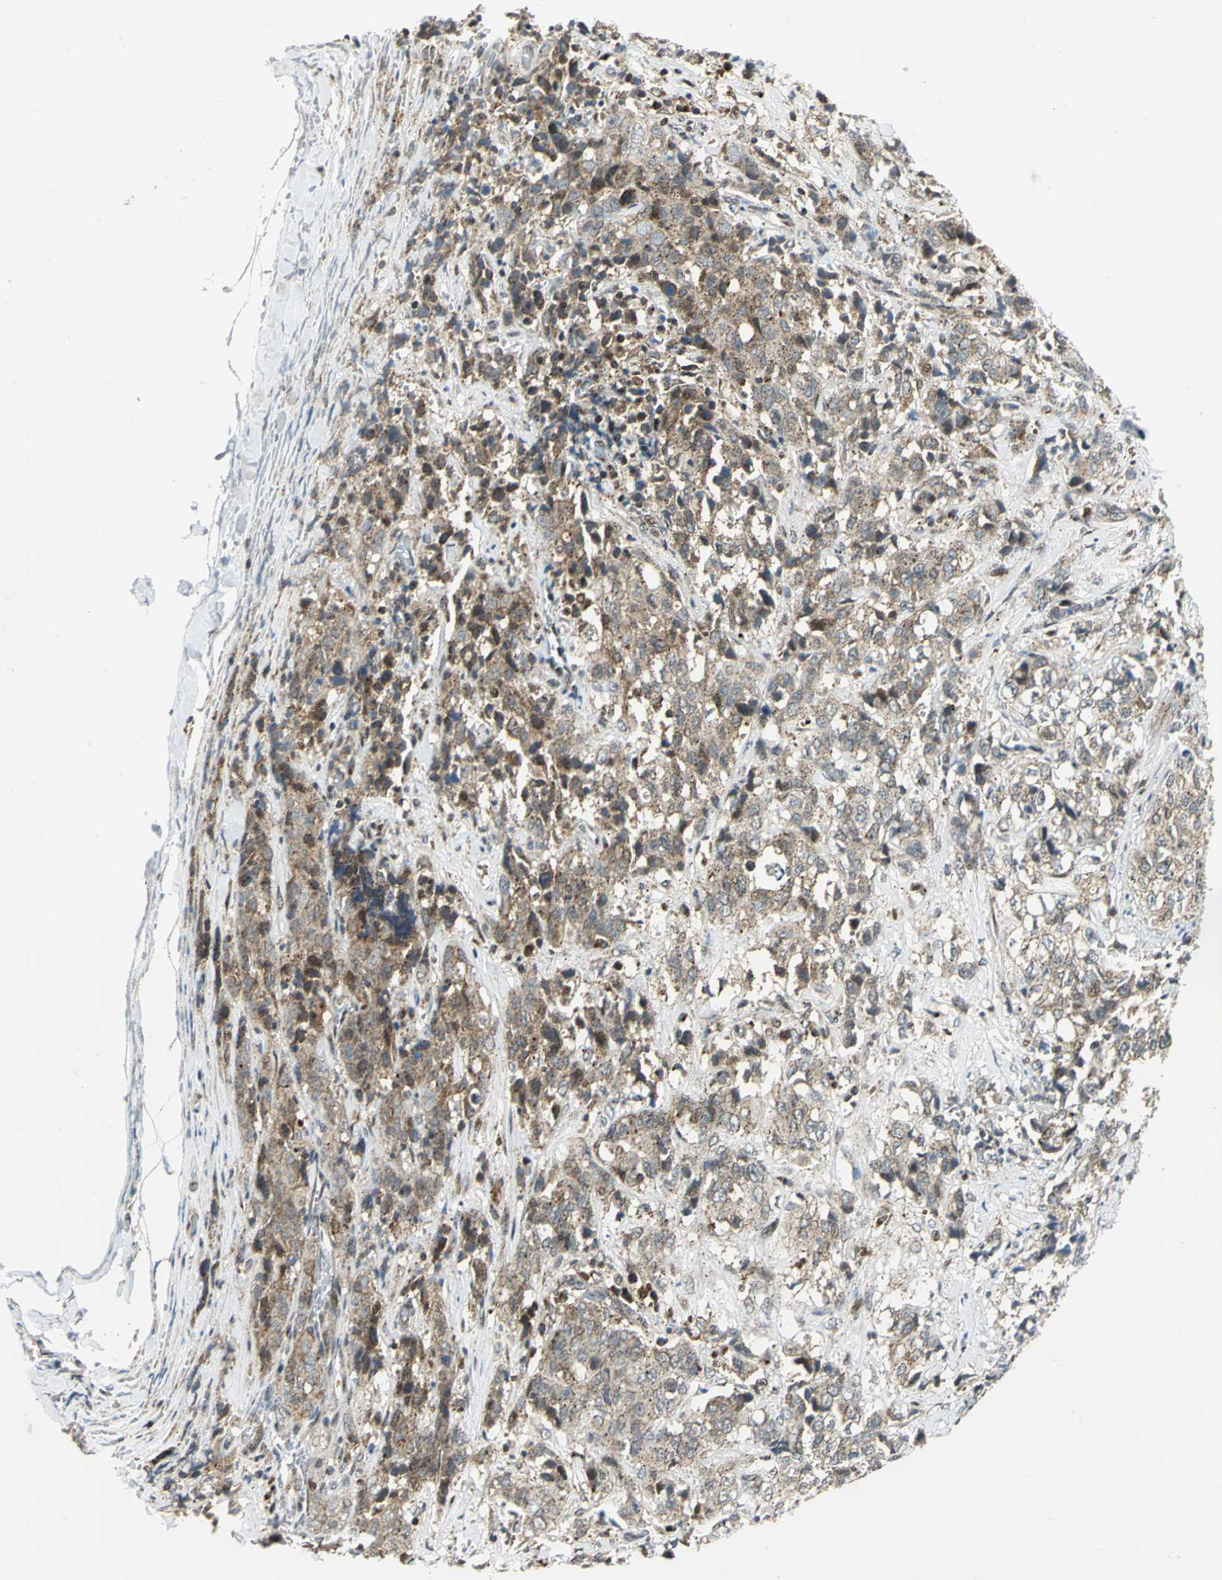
{"staining": {"intensity": "moderate", "quantity": ">75%", "location": "cytoplasmic/membranous"}, "tissue": "stomach cancer", "cell_type": "Tumor cells", "image_type": "cancer", "snomed": [{"axis": "morphology", "description": "Adenocarcinoma, NOS"}, {"axis": "topography", "description": "Stomach"}], "caption": "IHC of stomach cancer (adenocarcinoma) shows medium levels of moderate cytoplasmic/membranous staining in approximately >75% of tumor cells. The staining was performed using DAB, with brown indicating positive protein expression. Nuclei are stained blue with hematoxylin.", "gene": "ATP6V1A", "patient": {"sex": "male", "age": 48}}